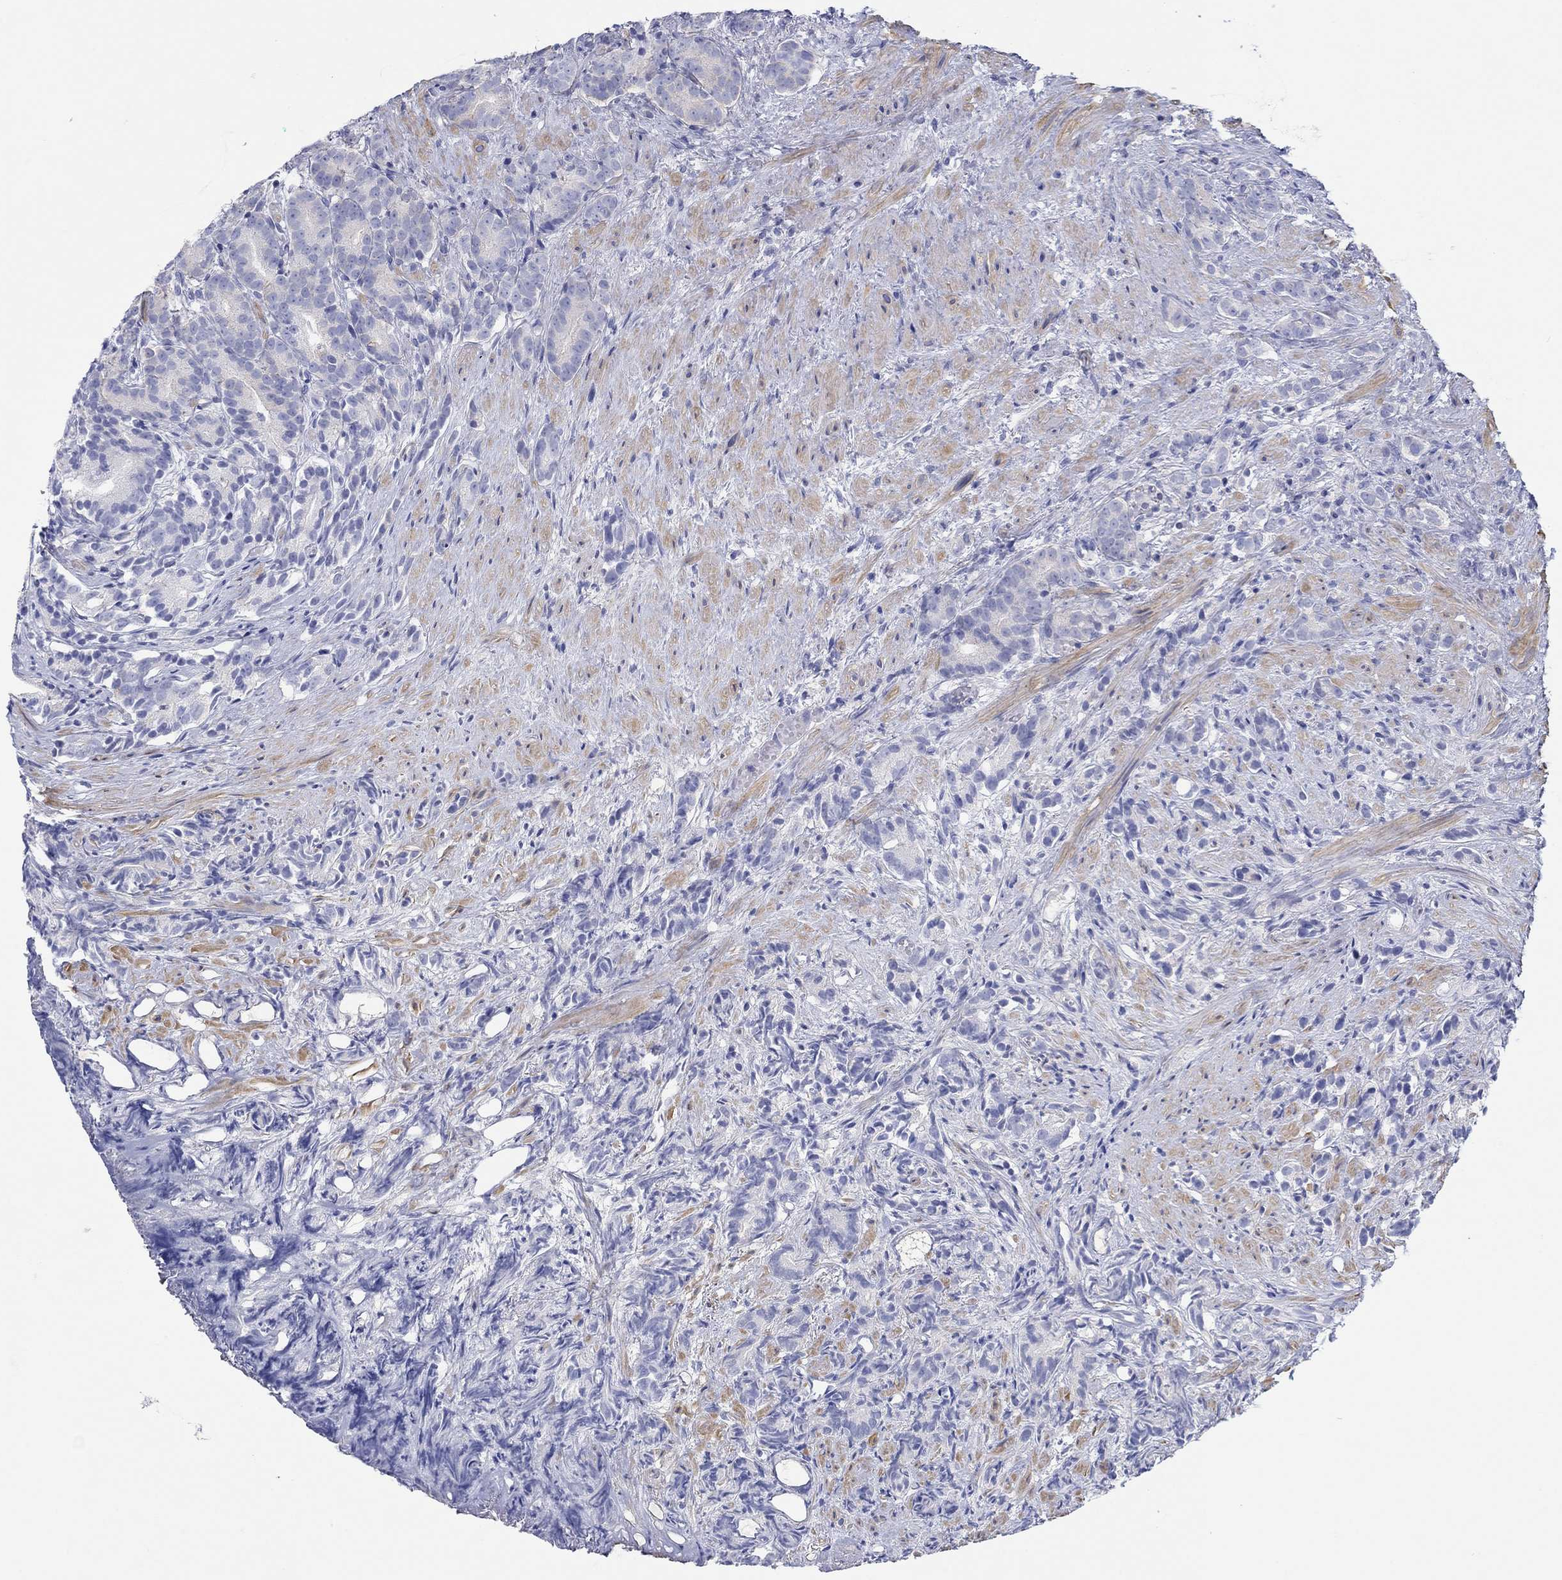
{"staining": {"intensity": "negative", "quantity": "none", "location": "none"}, "tissue": "prostate cancer", "cell_type": "Tumor cells", "image_type": "cancer", "snomed": [{"axis": "morphology", "description": "Adenocarcinoma, High grade"}, {"axis": "topography", "description": "Prostate"}], "caption": "Tumor cells show no significant protein expression in prostate cancer. Nuclei are stained in blue.", "gene": "PPIL6", "patient": {"sex": "male", "age": 90}}